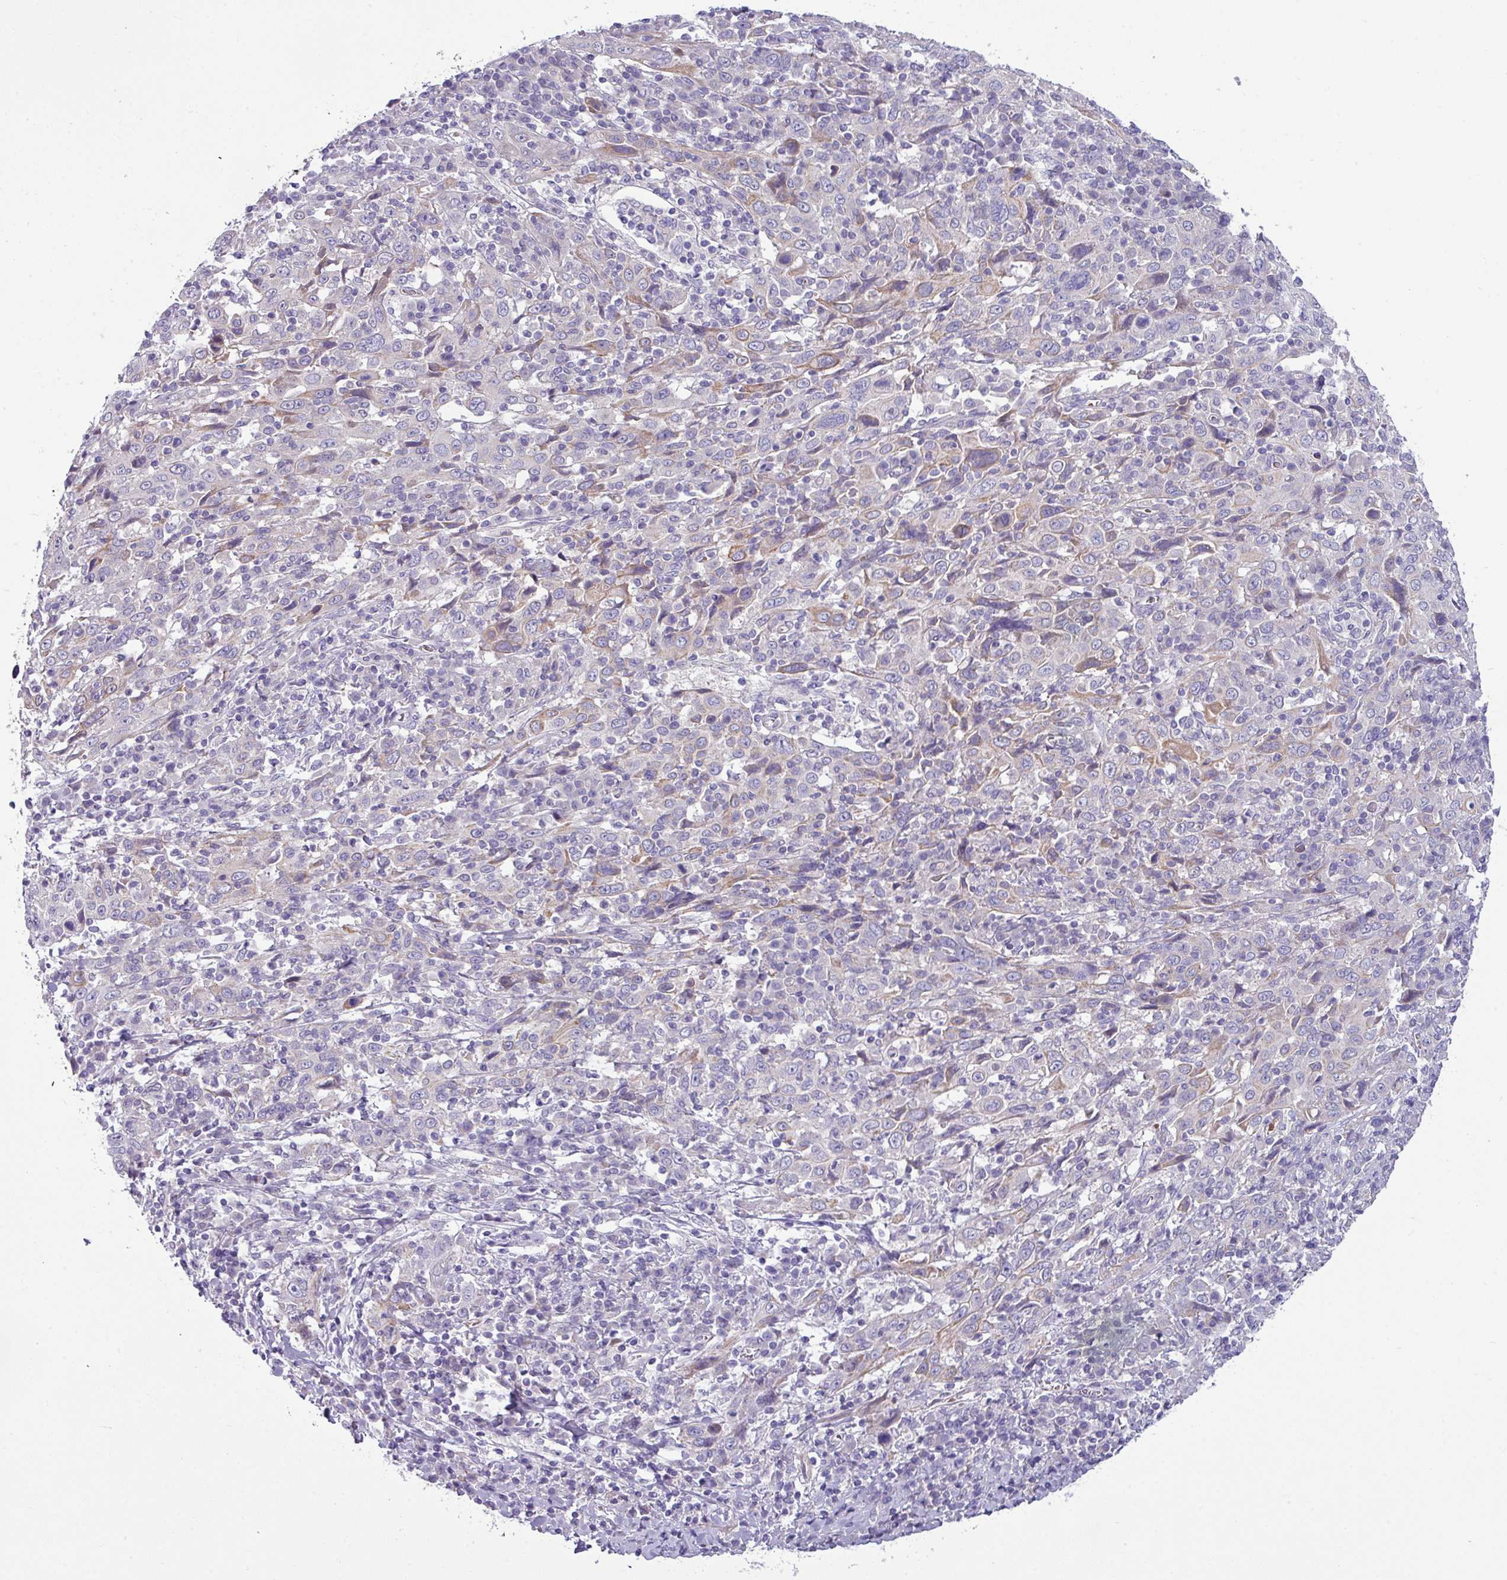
{"staining": {"intensity": "negative", "quantity": "none", "location": "none"}, "tissue": "cervical cancer", "cell_type": "Tumor cells", "image_type": "cancer", "snomed": [{"axis": "morphology", "description": "Squamous cell carcinoma, NOS"}, {"axis": "topography", "description": "Cervix"}], "caption": "High magnification brightfield microscopy of squamous cell carcinoma (cervical) stained with DAB (brown) and counterstained with hematoxylin (blue): tumor cells show no significant staining.", "gene": "ACAP3", "patient": {"sex": "female", "age": 46}}